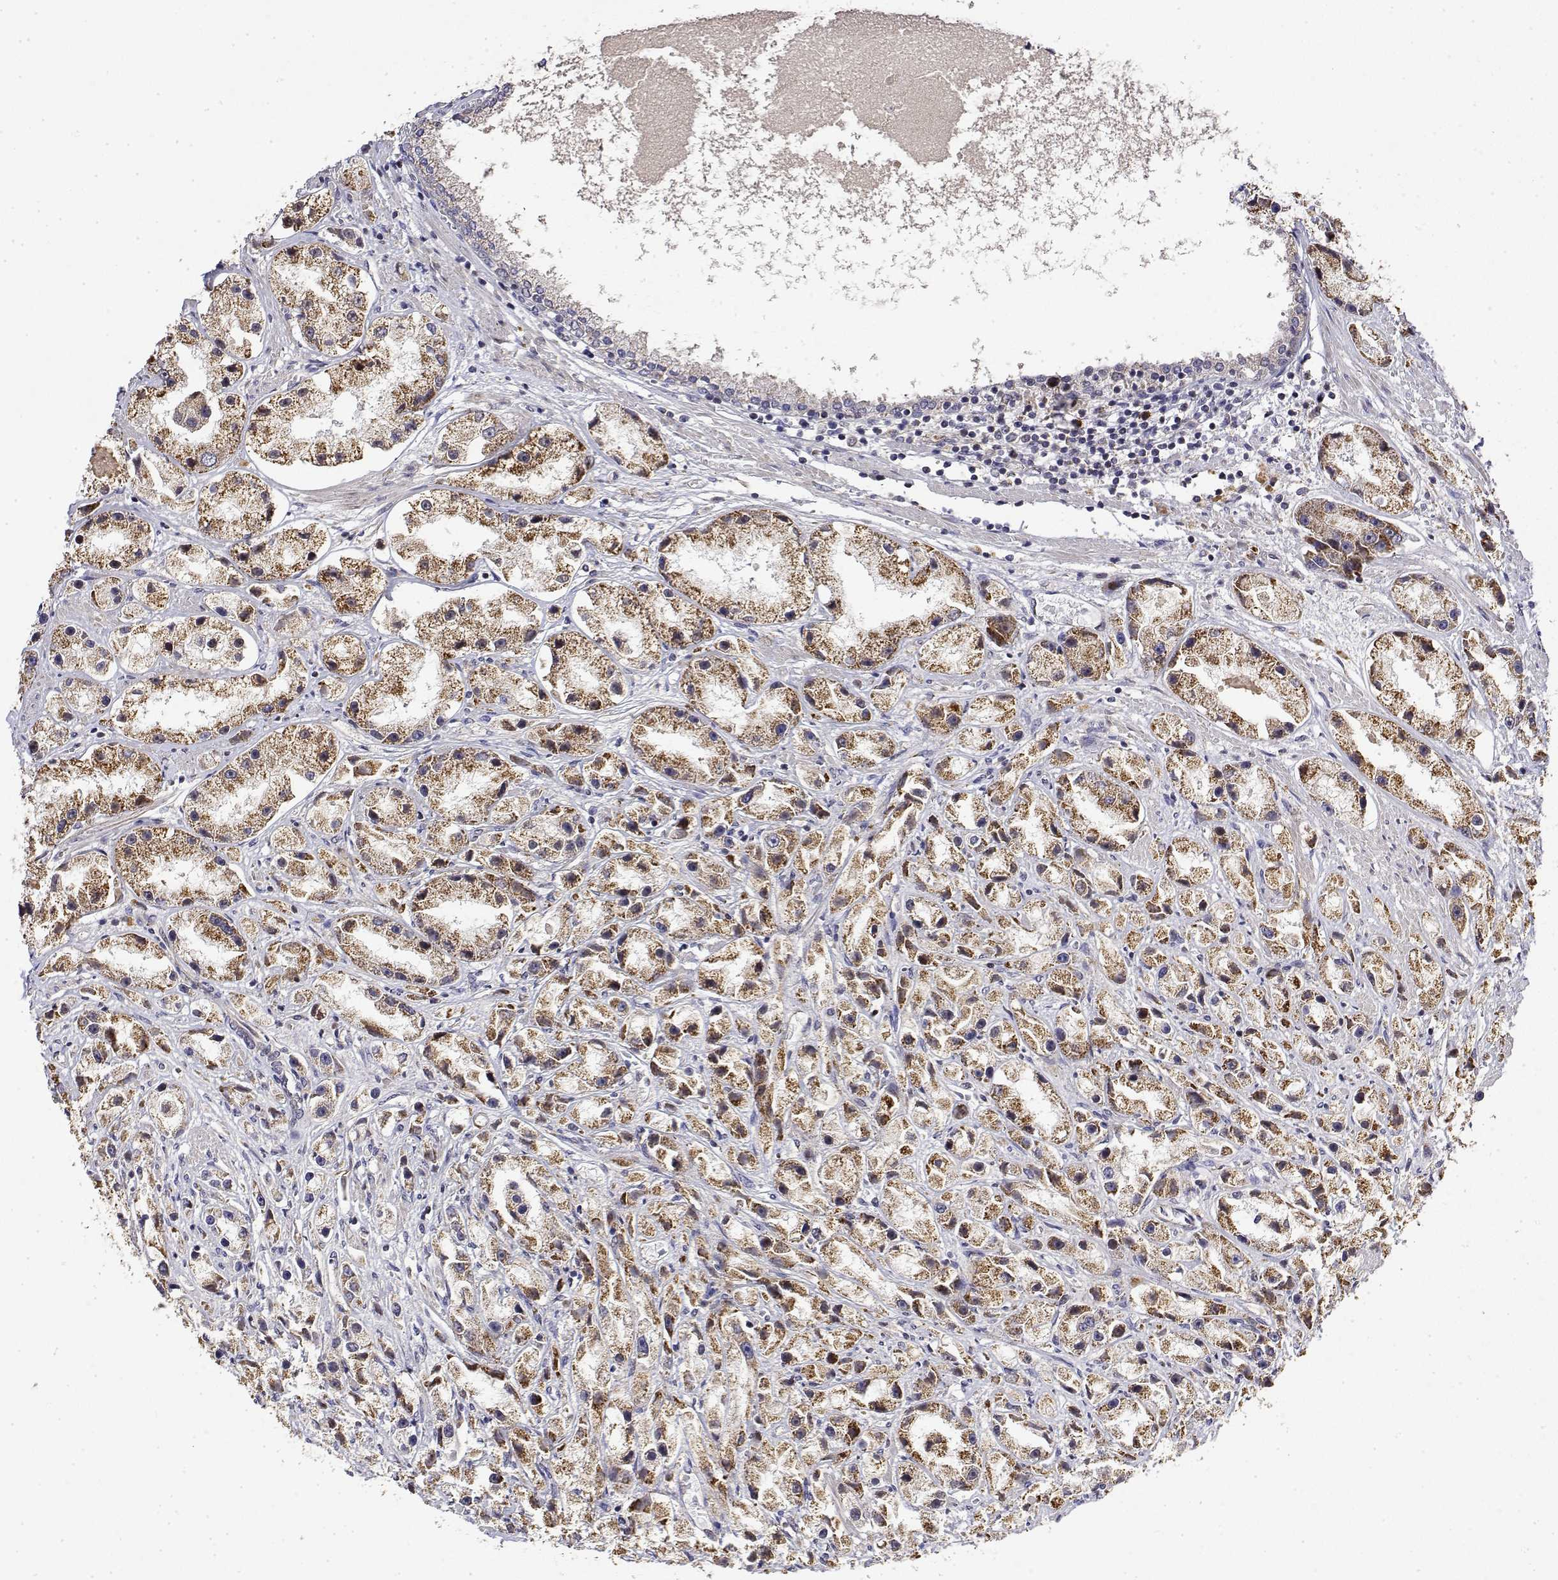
{"staining": {"intensity": "moderate", "quantity": ">75%", "location": "cytoplasmic/membranous"}, "tissue": "prostate cancer", "cell_type": "Tumor cells", "image_type": "cancer", "snomed": [{"axis": "morphology", "description": "Adenocarcinoma, High grade"}, {"axis": "topography", "description": "Prostate"}], "caption": "About >75% of tumor cells in prostate cancer show moderate cytoplasmic/membranous protein staining as visualized by brown immunohistochemical staining.", "gene": "GADD45GIP1", "patient": {"sex": "male", "age": 67}}